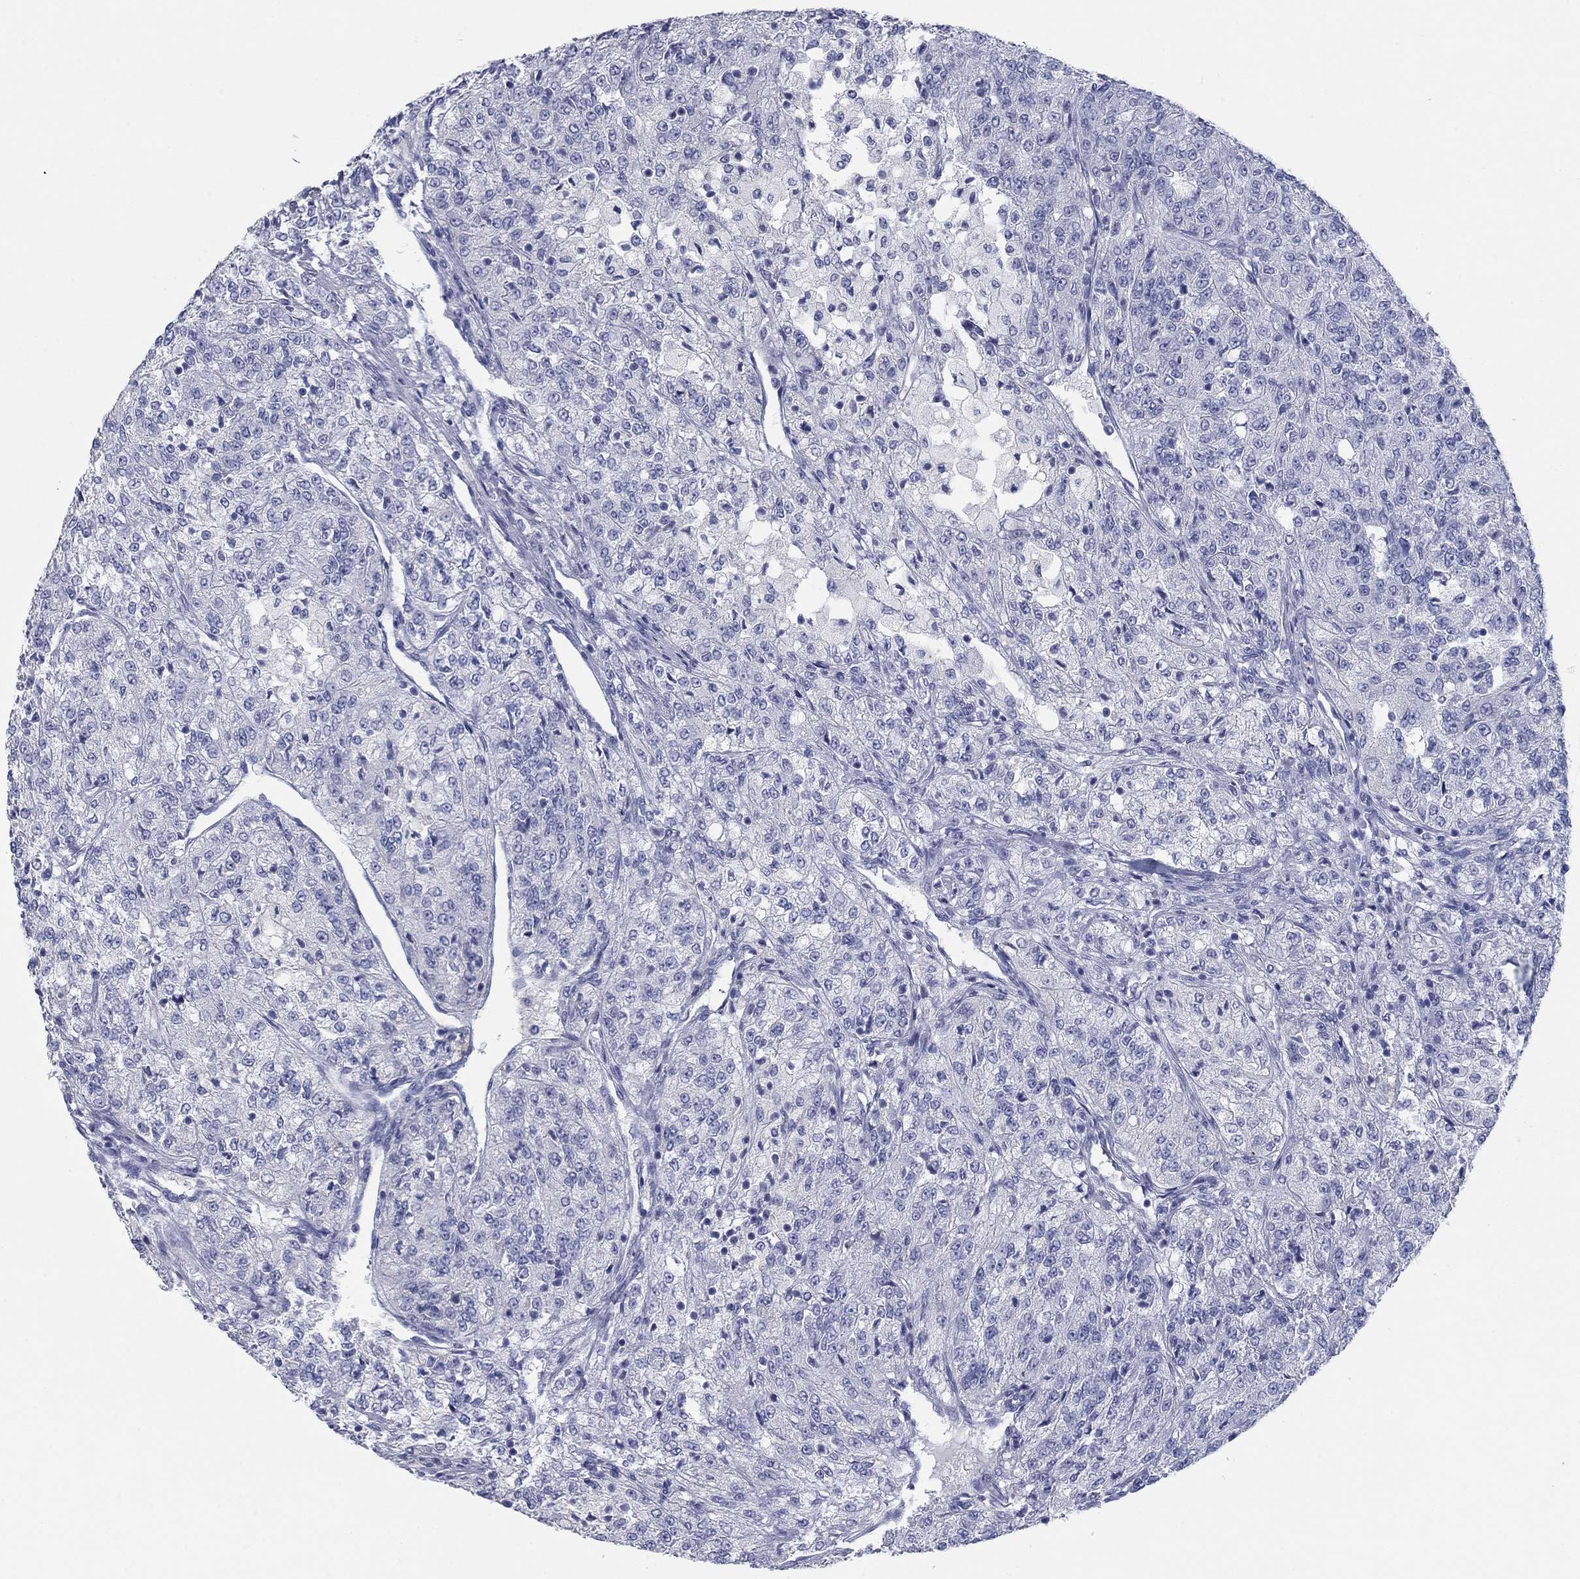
{"staining": {"intensity": "negative", "quantity": "none", "location": "none"}, "tissue": "renal cancer", "cell_type": "Tumor cells", "image_type": "cancer", "snomed": [{"axis": "morphology", "description": "Adenocarcinoma, NOS"}, {"axis": "topography", "description": "Kidney"}], "caption": "A histopathology image of renal cancer stained for a protein shows no brown staining in tumor cells.", "gene": "APOC3", "patient": {"sex": "female", "age": 63}}